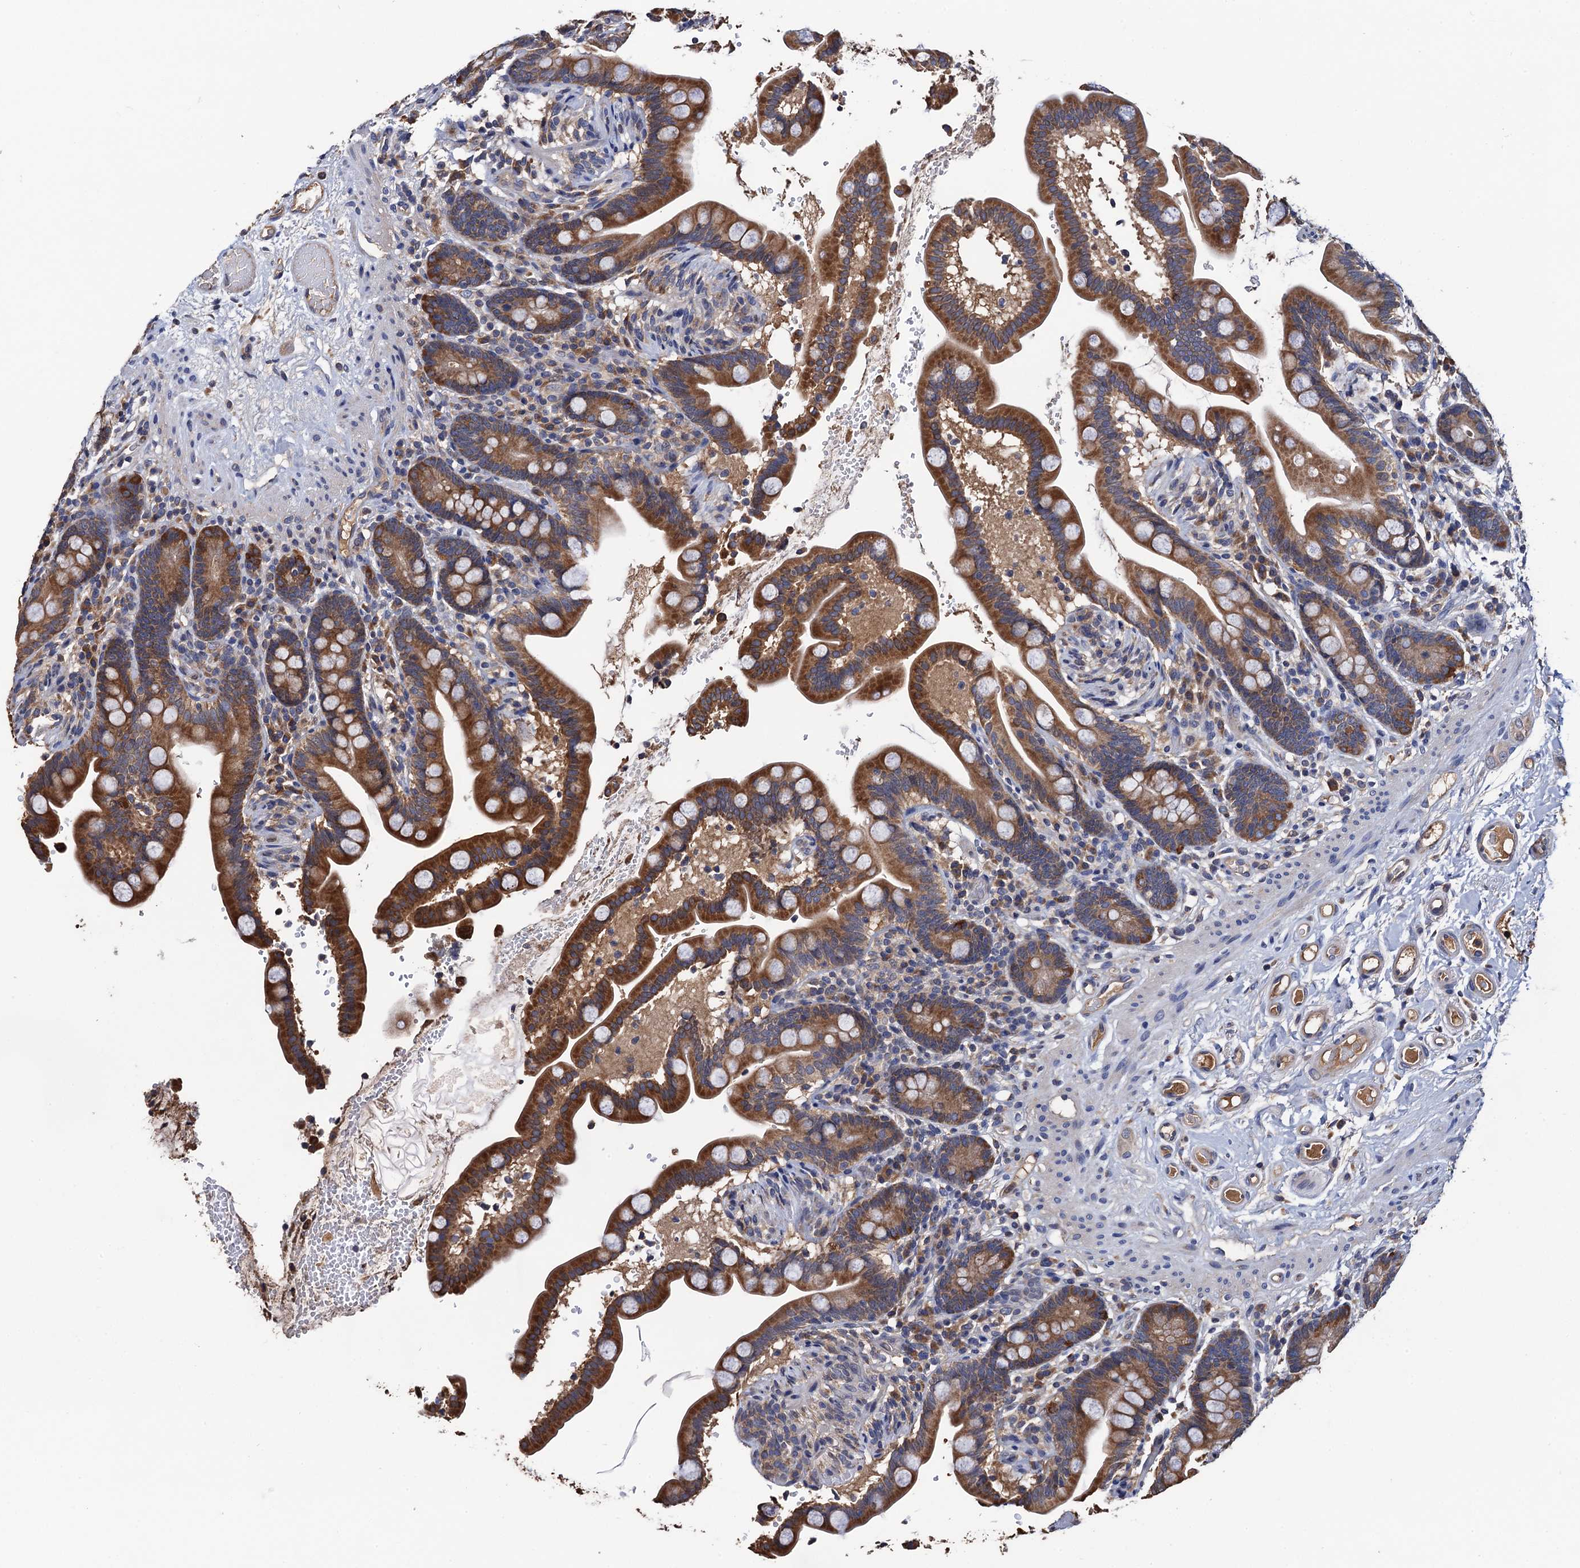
{"staining": {"intensity": "weak", "quantity": ">75%", "location": "cytoplasmic/membranous"}, "tissue": "colon", "cell_type": "Endothelial cells", "image_type": "normal", "snomed": [{"axis": "morphology", "description": "Normal tissue, NOS"}, {"axis": "topography", "description": "Smooth muscle"}, {"axis": "topography", "description": "Colon"}], "caption": "Endothelial cells exhibit low levels of weak cytoplasmic/membranous positivity in approximately >75% of cells in normal colon.", "gene": "RGS11", "patient": {"sex": "male", "age": 73}}